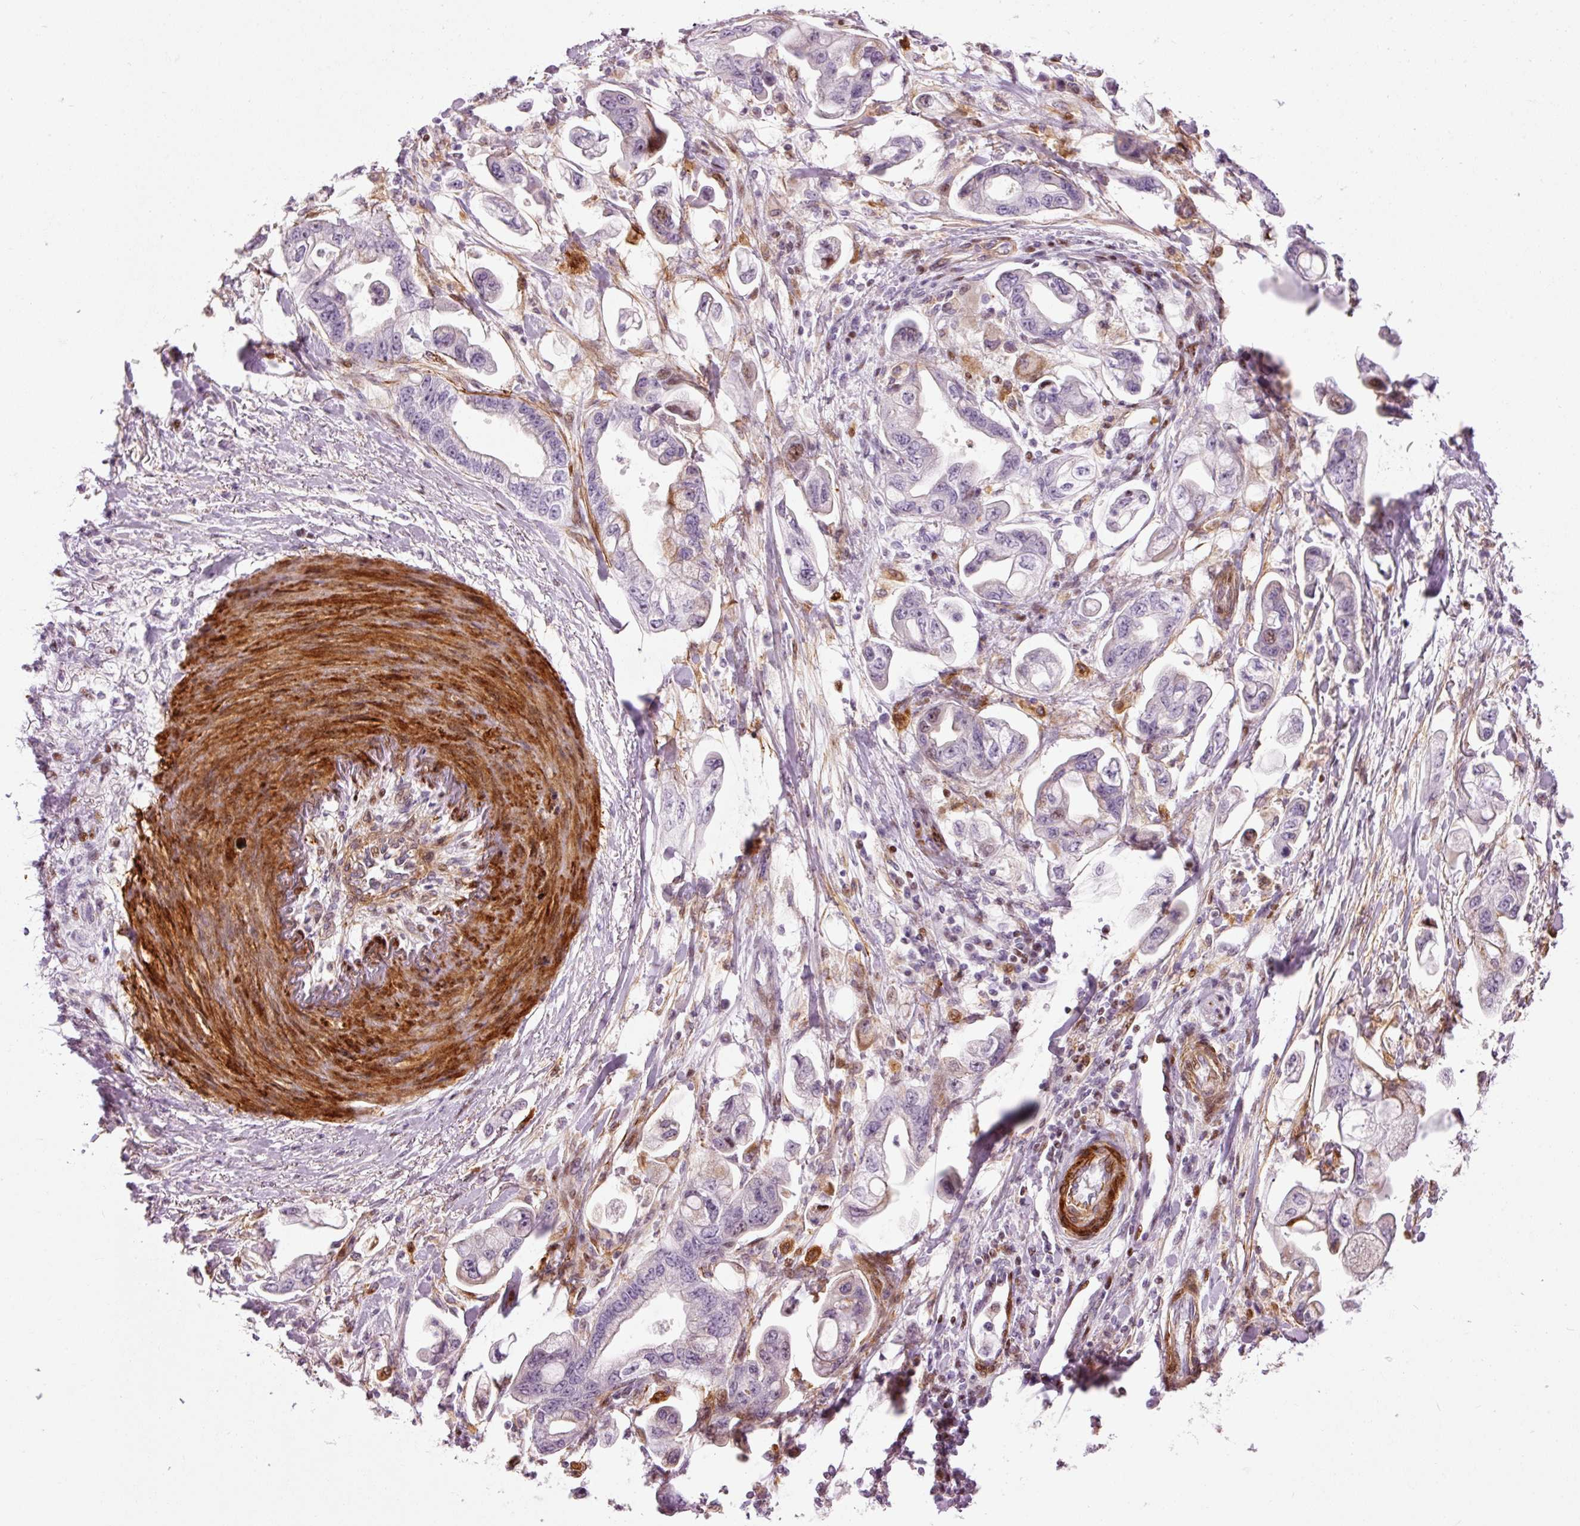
{"staining": {"intensity": "moderate", "quantity": "<25%", "location": "nuclear"}, "tissue": "stomach cancer", "cell_type": "Tumor cells", "image_type": "cancer", "snomed": [{"axis": "morphology", "description": "Adenocarcinoma, NOS"}, {"axis": "topography", "description": "Stomach"}], "caption": "Immunohistochemical staining of adenocarcinoma (stomach) exhibits moderate nuclear protein positivity in approximately <25% of tumor cells.", "gene": "ANKRD20A1", "patient": {"sex": "male", "age": 62}}